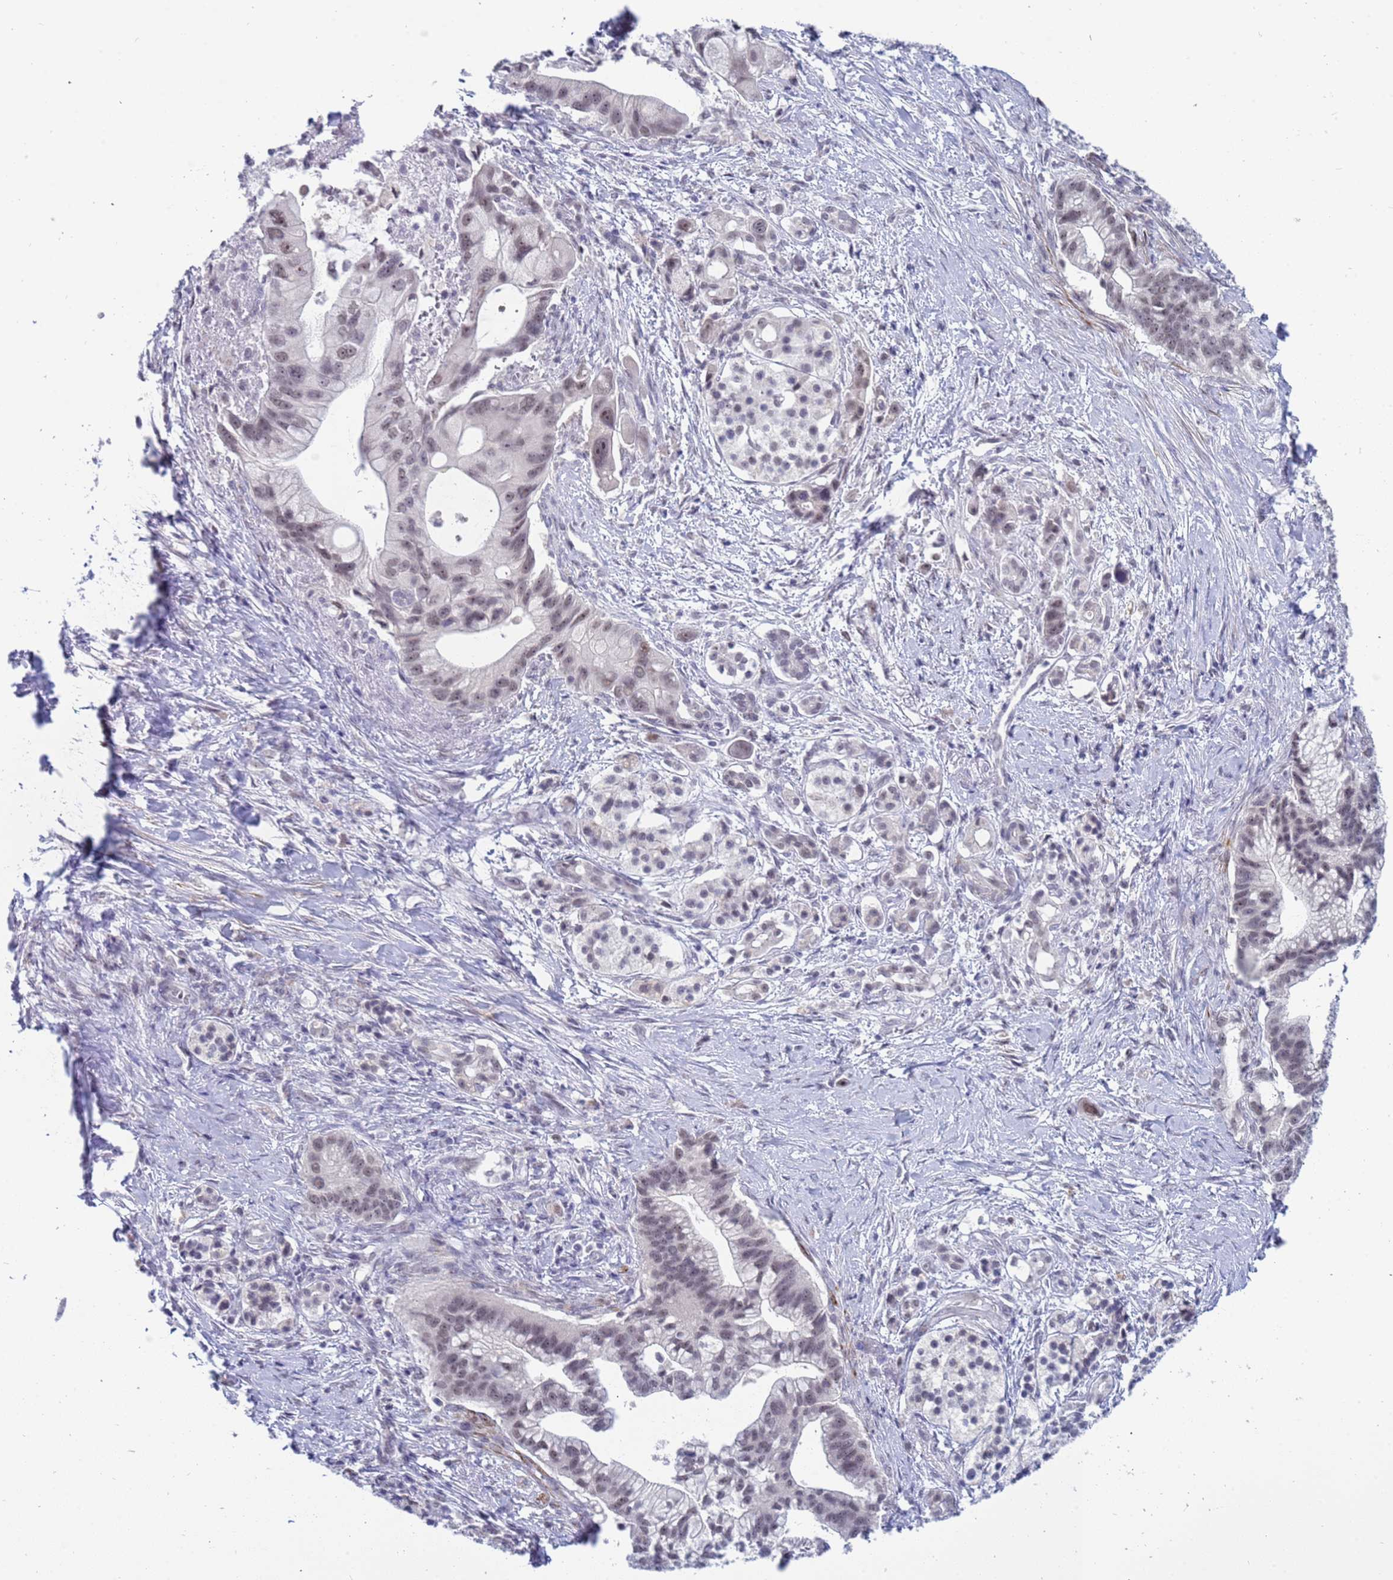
{"staining": {"intensity": "weak", "quantity": ">75%", "location": "nuclear"}, "tissue": "pancreatic cancer", "cell_type": "Tumor cells", "image_type": "cancer", "snomed": [{"axis": "morphology", "description": "Adenocarcinoma, NOS"}, {"axis": "topography", "description": "Pancreas"}], "caption": "This micrograph exhibits immunohistochemistry staining of human pancreatic cancer, with low weak nuclear expression in approximately >75% of tumor cells.", "gene": "CXorf65", "patient": {"sex": "male", "age": 68}}